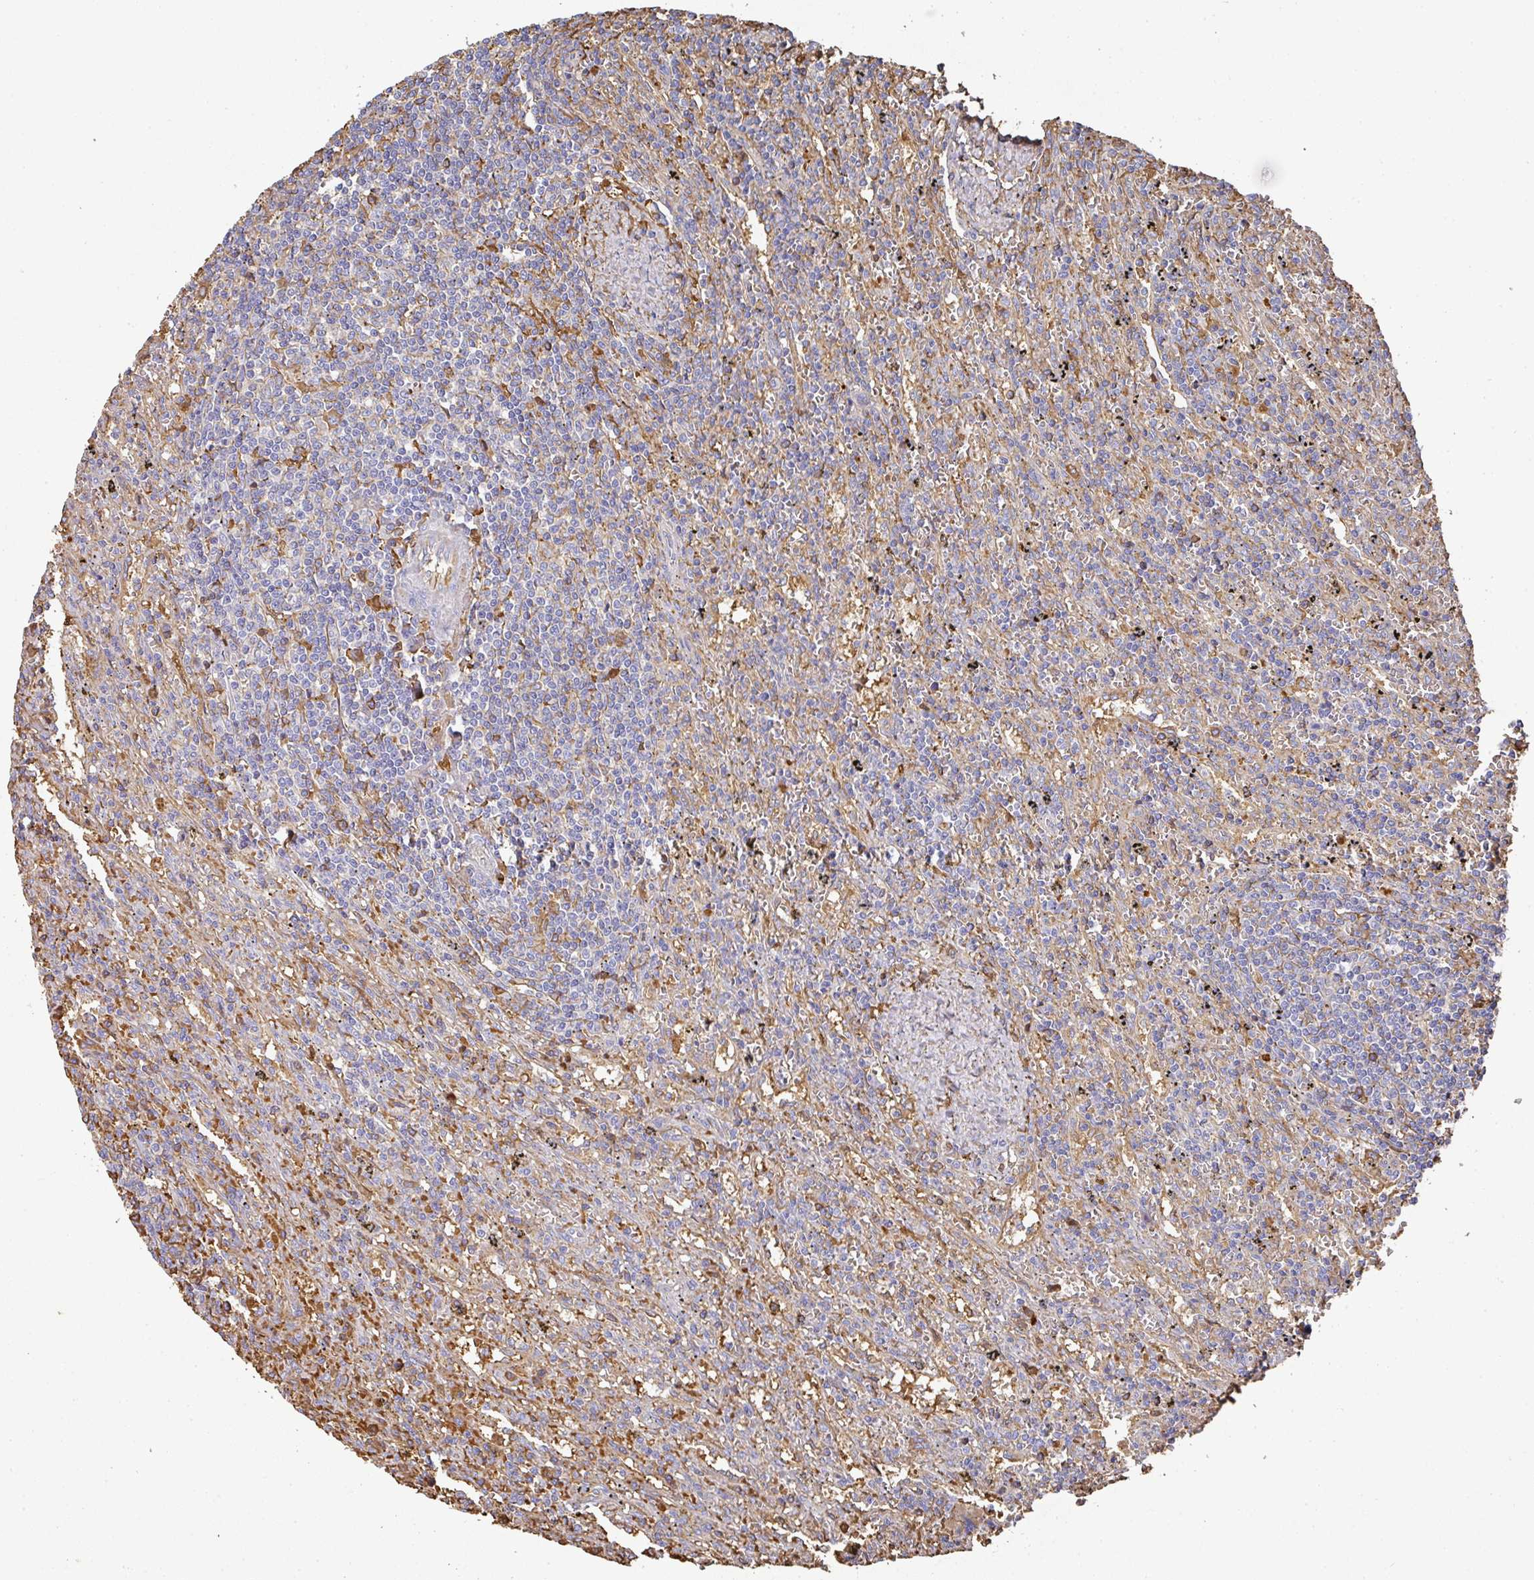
{"staining": {"intensity": "negative", "quantity": "none", "location": "none"}, "tissue": "lymphoma", "cell_type": "Tumor cells", "image_type": "cancer", "snomed": [{"axis": "morphology", "description": "Malignant lymphoma, non-Hodgkin's type, Low grade"}, {"axis": "topography", "description": "Spleen"}], "caption": "Immunohistochemical staining of human malignant lymphoma, non-Hodgkin's type (low-grade) demonstrates no significant expression in tumor cells.", "gene": "ALB", "patient": {"sex": "male", "age": 76}}